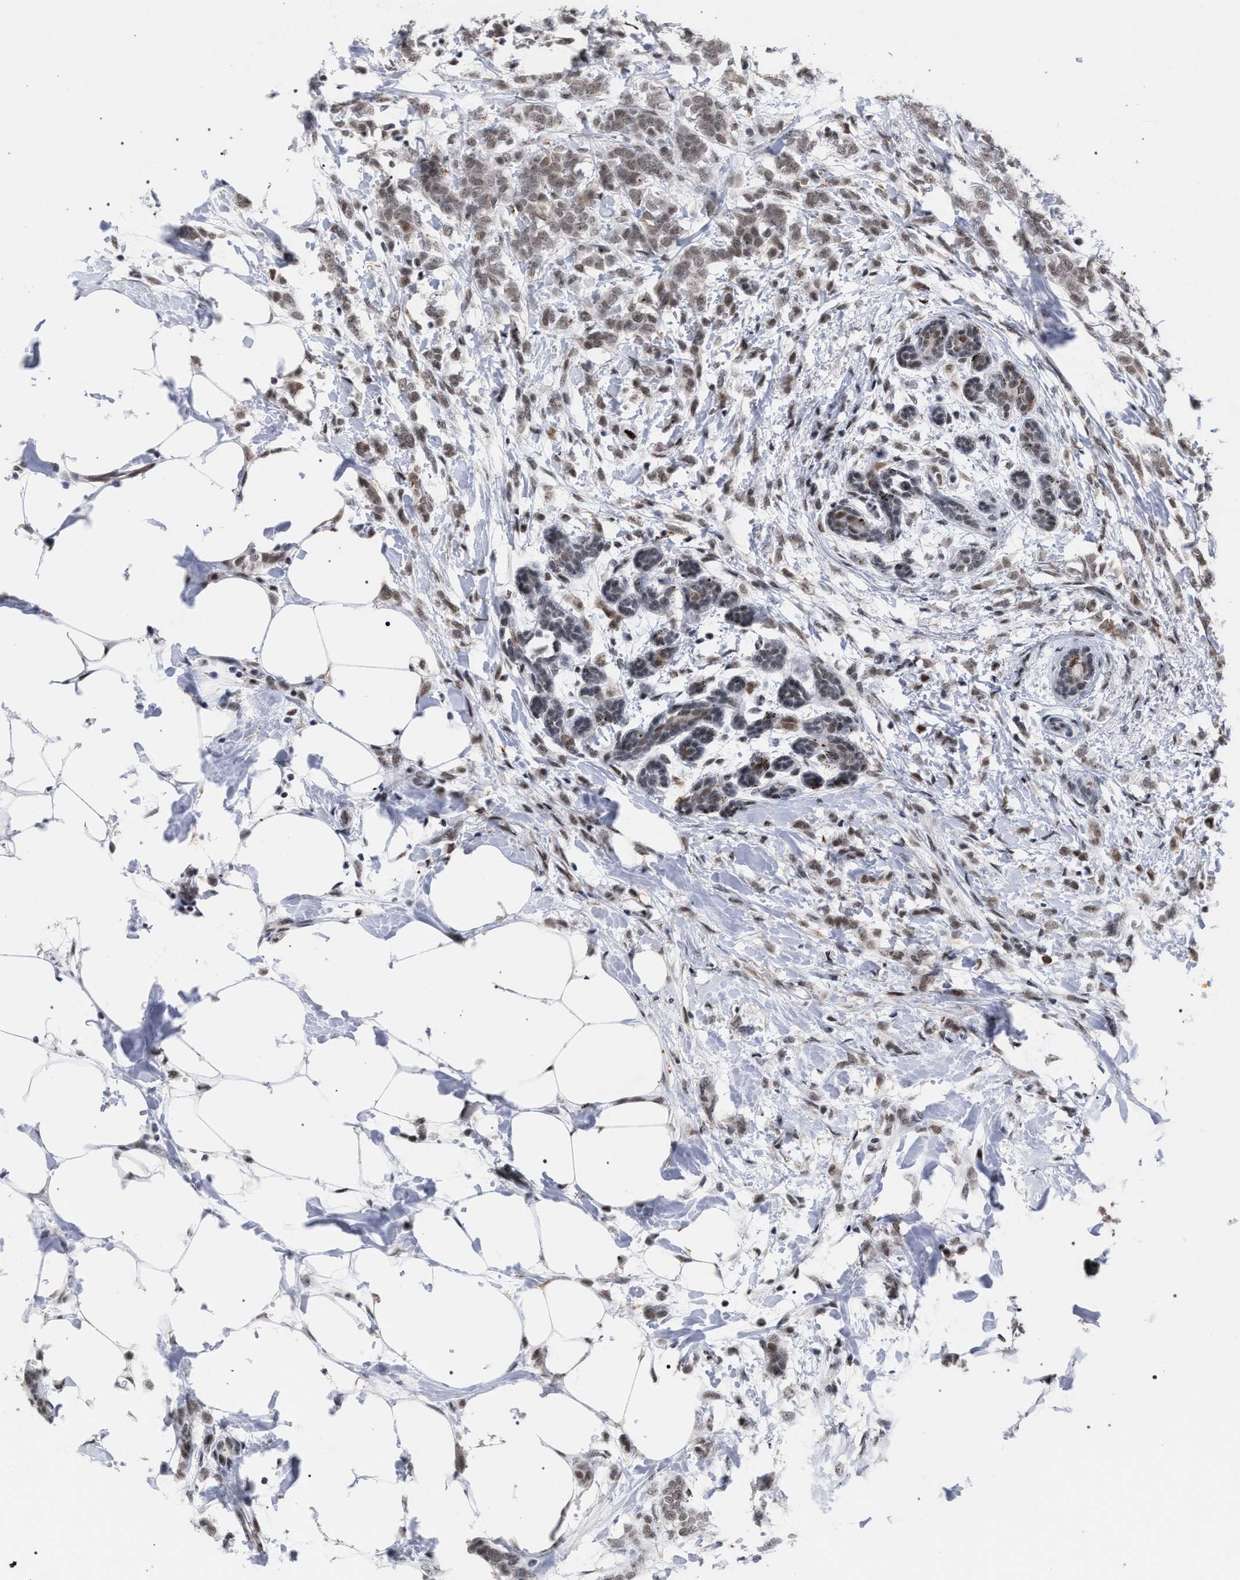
{"staining": {"intensity": "weak", "quantity": ">75%", "location": "nuclear"}, "tissue": "breast cancer", "cell_type": "Tumor cells", "image_type": "cancer", "snomed": [{"axis": "morphology", "description": "Lobular carcinoma, in situ"}, {"axis": "morphology", "description": "Lobular carcinoma"}, {"axis": "topography", "description": "Breast"}], "caption": "Human lobular carcinoma in situ (breast) stained for a protein (brown) demonstrates weak nuclear positive positivity in approximately >75% of tumor cells.", "gene": "SCAF4", "patient": {"sex": "female", "age": 41}}